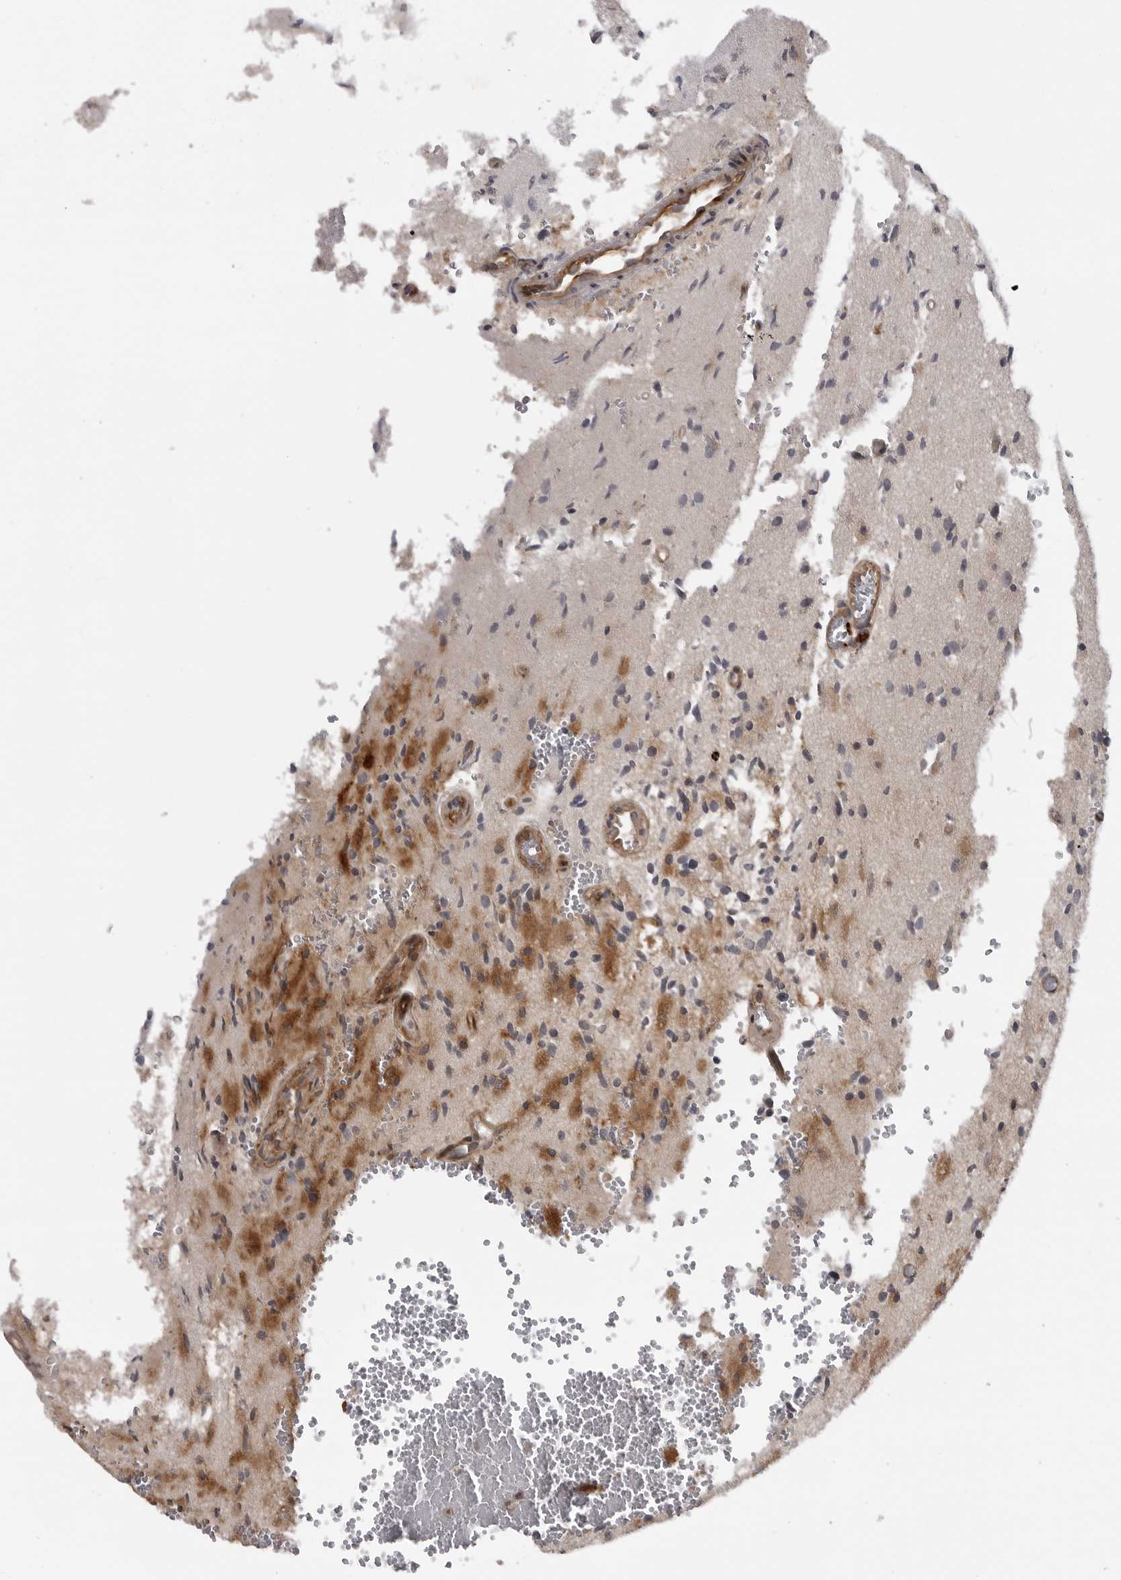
{"staining": {"intensity": "moderate", "quantity": "<25%", "location": "cytoplasmic/membranous"}, "tissue": "glioma", "cell_type": "Tumor cells", "image_type": "cancer", "snomed": [{"axis": "morphology", "description": "Normal tissue, NOS"}, {"axis": "morphology", "description": "Glioma, malignant, High grade"}, {"axis": "topography", "description": "Cerebral cortex"}], "caption": "Glioma tissue demonstrates moderate cytoplasmic/membranous positivity in approximately <25% of tumor cells, visualized by immunohistochemistry. (brown staining indicates protein expression, while blue staining denotes nuclei).", "gene": "ABL1", "patient": {"sex": "male", "age": 77}}